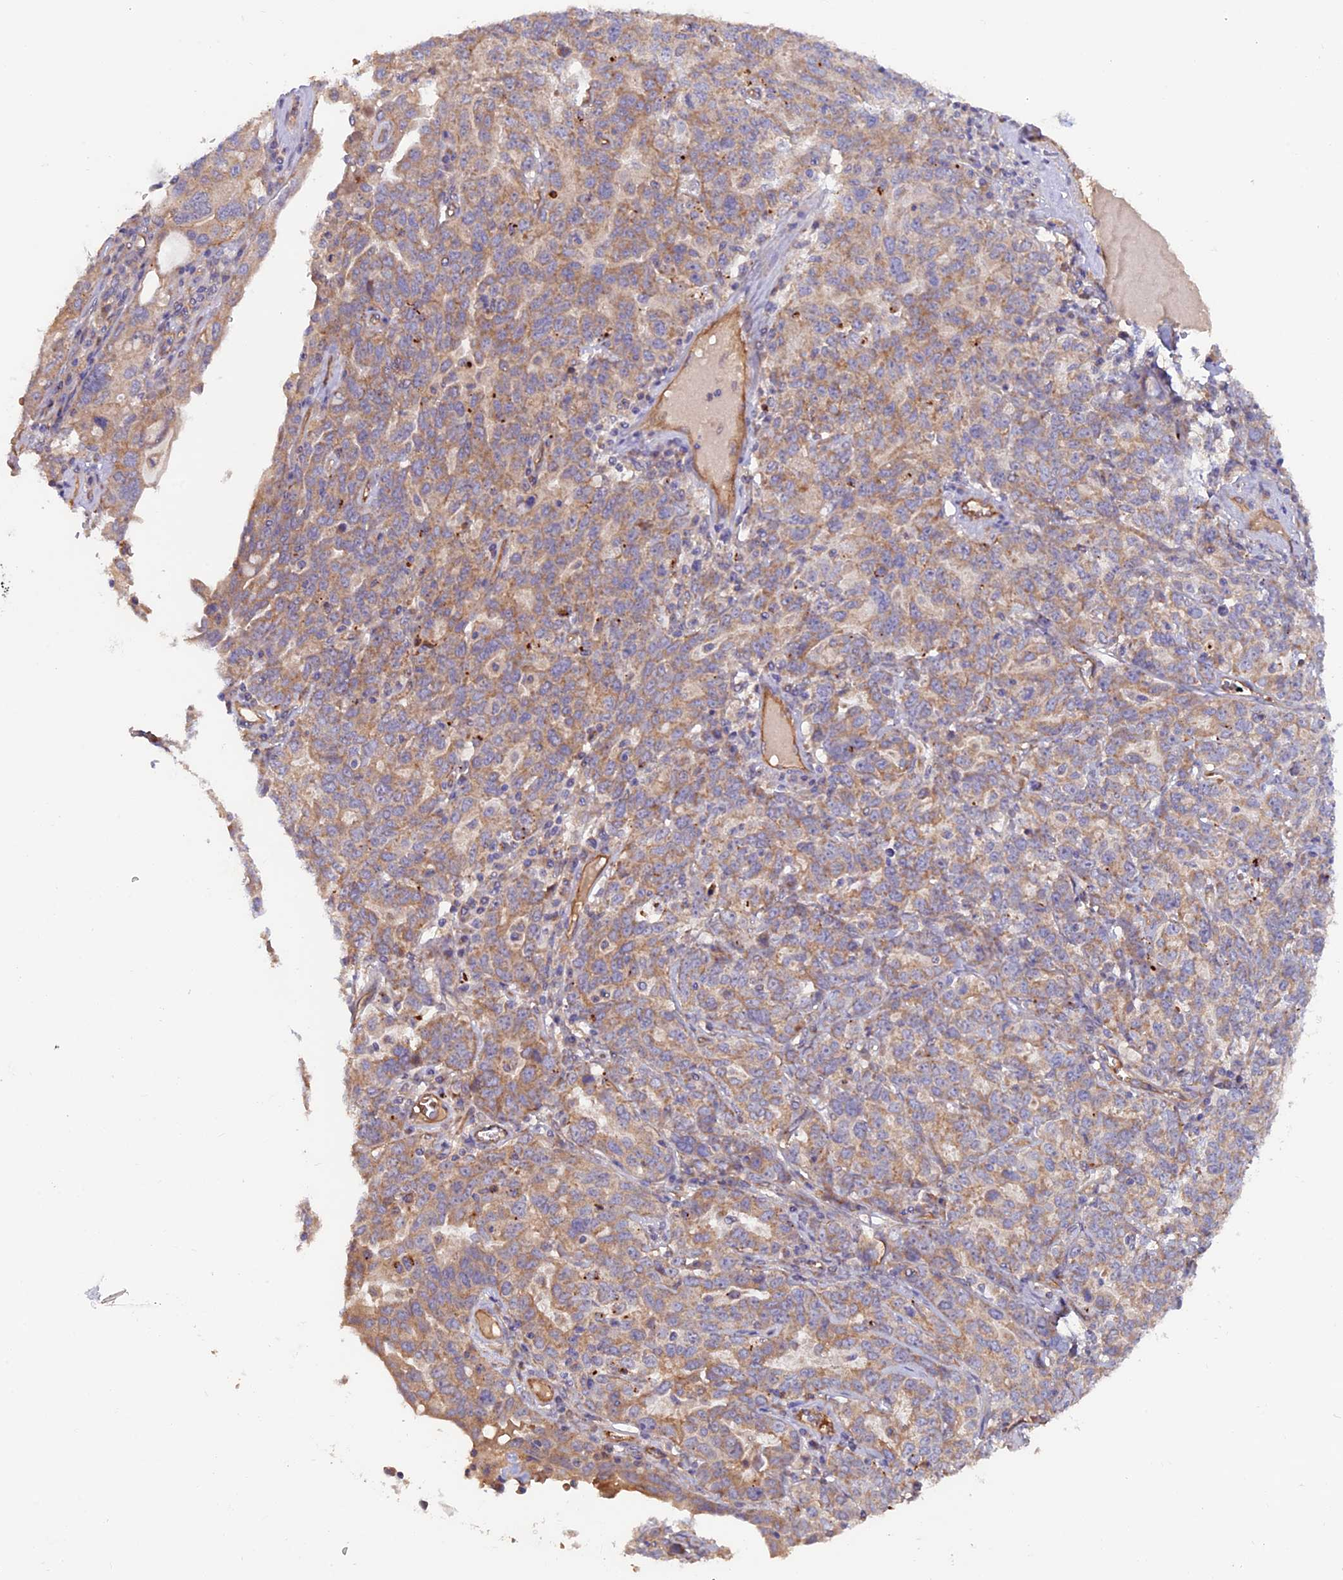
{"staining": {"intensity": "moderate", "quantity": ">75%", "location": "cytoplasmic/membranous"}, "tissue": "ovarian cancer", "cell_type": "Tumor cells", "image_type": "cancer", "snomed": [{"axis": "morphology", "description": "Carcinoma, endometroid"}, {"axis": "topography", "description": "Ovary"}], "caption": "Endometroid carcinoma (ovarian) stained for a protein (brown) exhibits moderate cytoplasmic/membranous positive positivity in about >75% of tumor cells.", "gene": "DUS3L", "patient": {"sex": "female", "age": 62}}